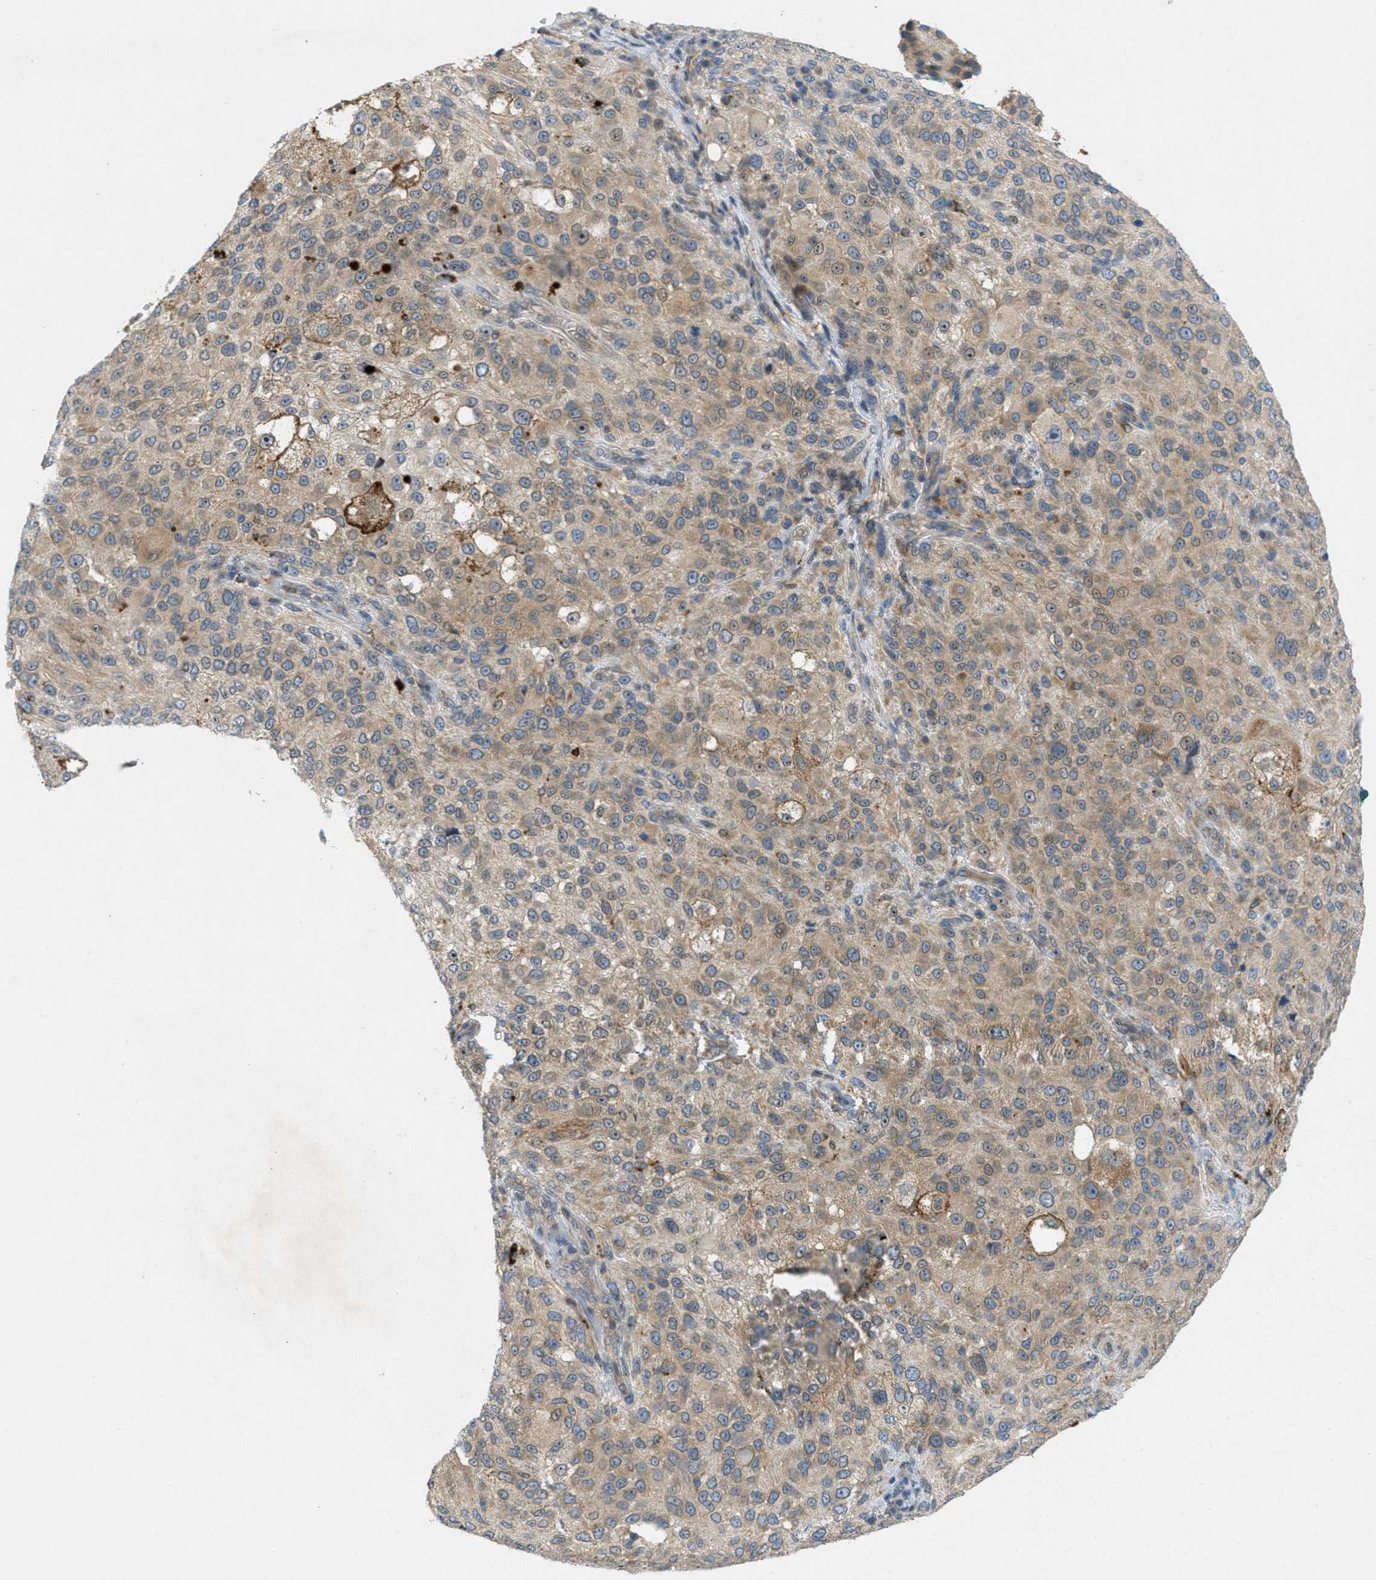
{"staining": {"intensity": "weak", "quantity": ">75%", "location": "cytoplasmic/membranous"}, "tissue": "melanoma", "cell_type": "Tumor cells", "image_type": "cancer", "snomed": [{"axis": "morphology", "description": "Necrosis, NOS"}, {"axis": "morphology", "description": "Malignant melanoma, NOS"}, {"axis": "topography", "description": "Skin"}], "caption": "Immunohistochemistry (IHC) photomicrograph of human melanoma stained for a protein (brown), which demonstrates low levels of weak cytoplasmic/membranous positivity in approximately >75% of tumor cells.", "gene": "SIGMAR1", "patient": {"sex": "female", "age": 87}}